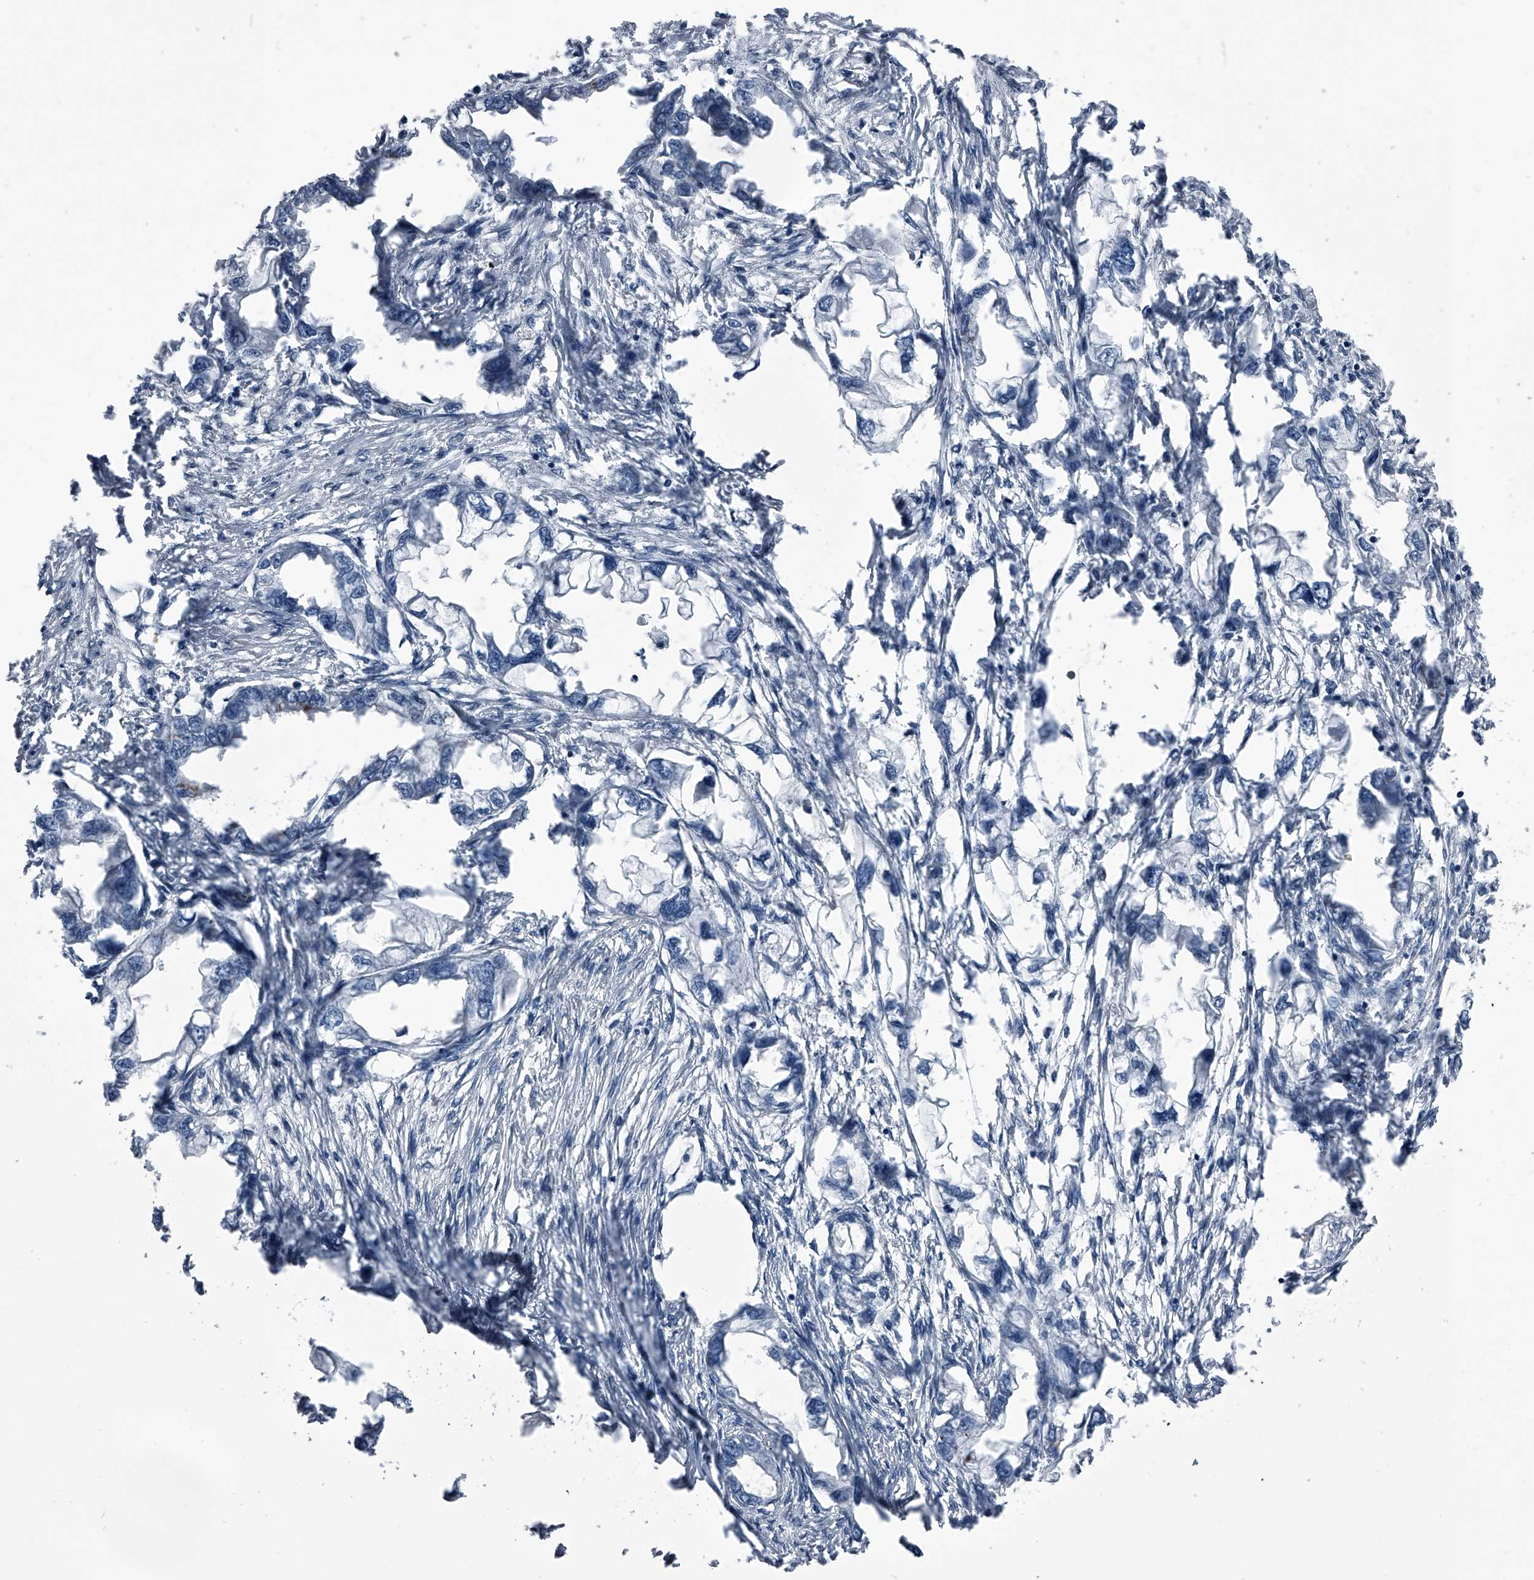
{"staining": {"intensity": "negative", "quantity": "none", "location": "none"}, "tissue": "endometrial cancer", "cell_type": "Tumor cells", "image_type": "cancer", "snomed": [{"axis": "morphology", "description": "Adenocarcinoma, NOS"}, {"axis": "morphology", "description": "Adenocarcinoma, metastatic, NOS"}, {"axis": "topography", "description": "Adipose tissue"}, {"axis": "topography", "description": "Endometrium"}], "caption": "Human endometrial cancer (adenocarcinoma) stained for a protein using IHC demonstrates no expression in tumor cells.", "gene": "PIP5K1A", "patient": {"sex": "female", "age": 67}}